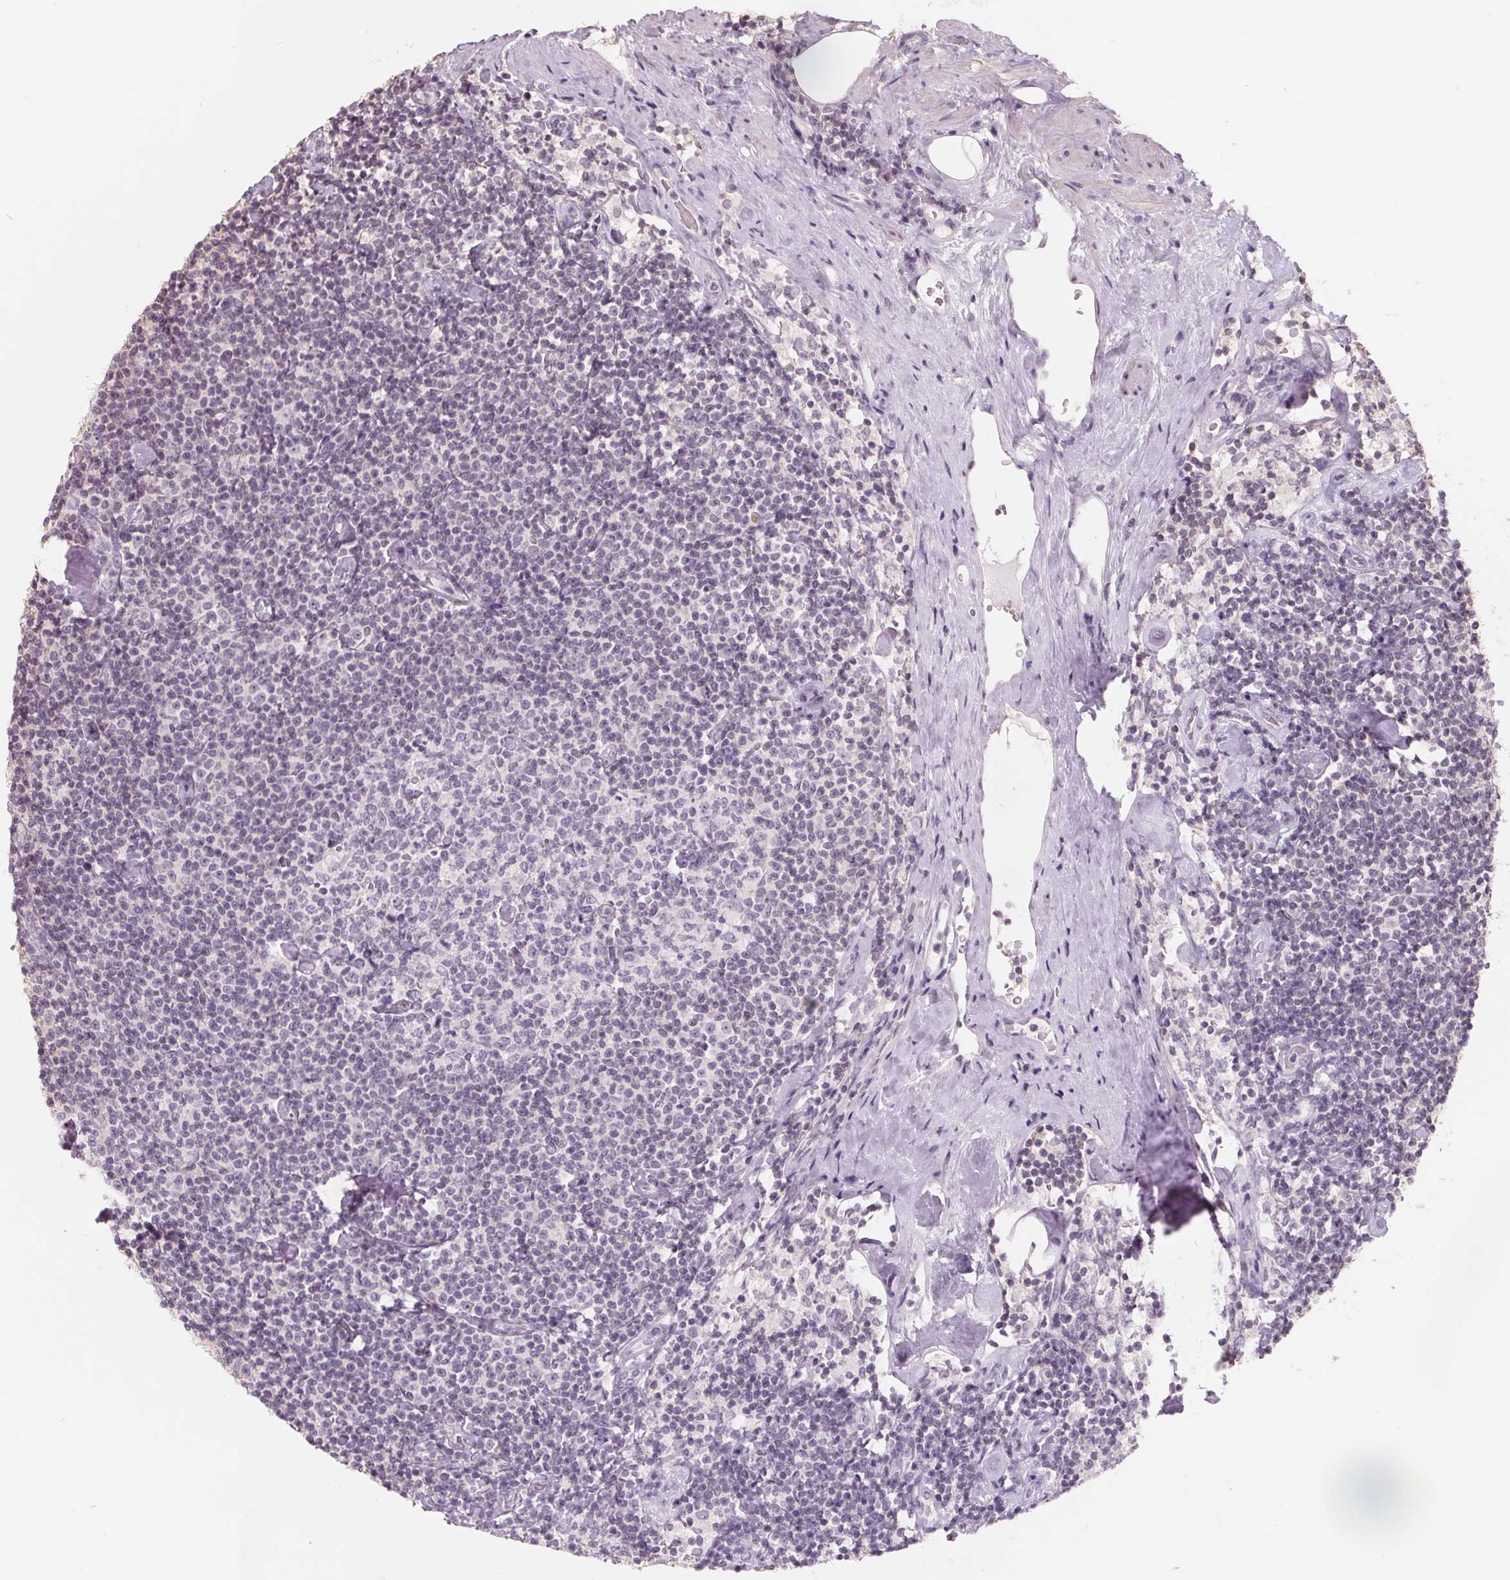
{"staining": {"intensity": "negative", "quantity": "none", "location": "none"}, "tissue": "lymphoma", "cell_type": "Tumor cells", "image_type": "cancer", "snomed": [{"axis": "morphology", "description": "Malignant lymphoma, non-Hodgkin's type, Low grade"}, {"axis": "topography", "description": "Lymph node"}], "caption": "This micrograph is of lymphoma stained with IHC to label a protein in brown with the nuclei are counter-stained blue. There is no staining in tumor cells.", "gene": "FTCD", "patient": {"sex": "male", "age": 81}}